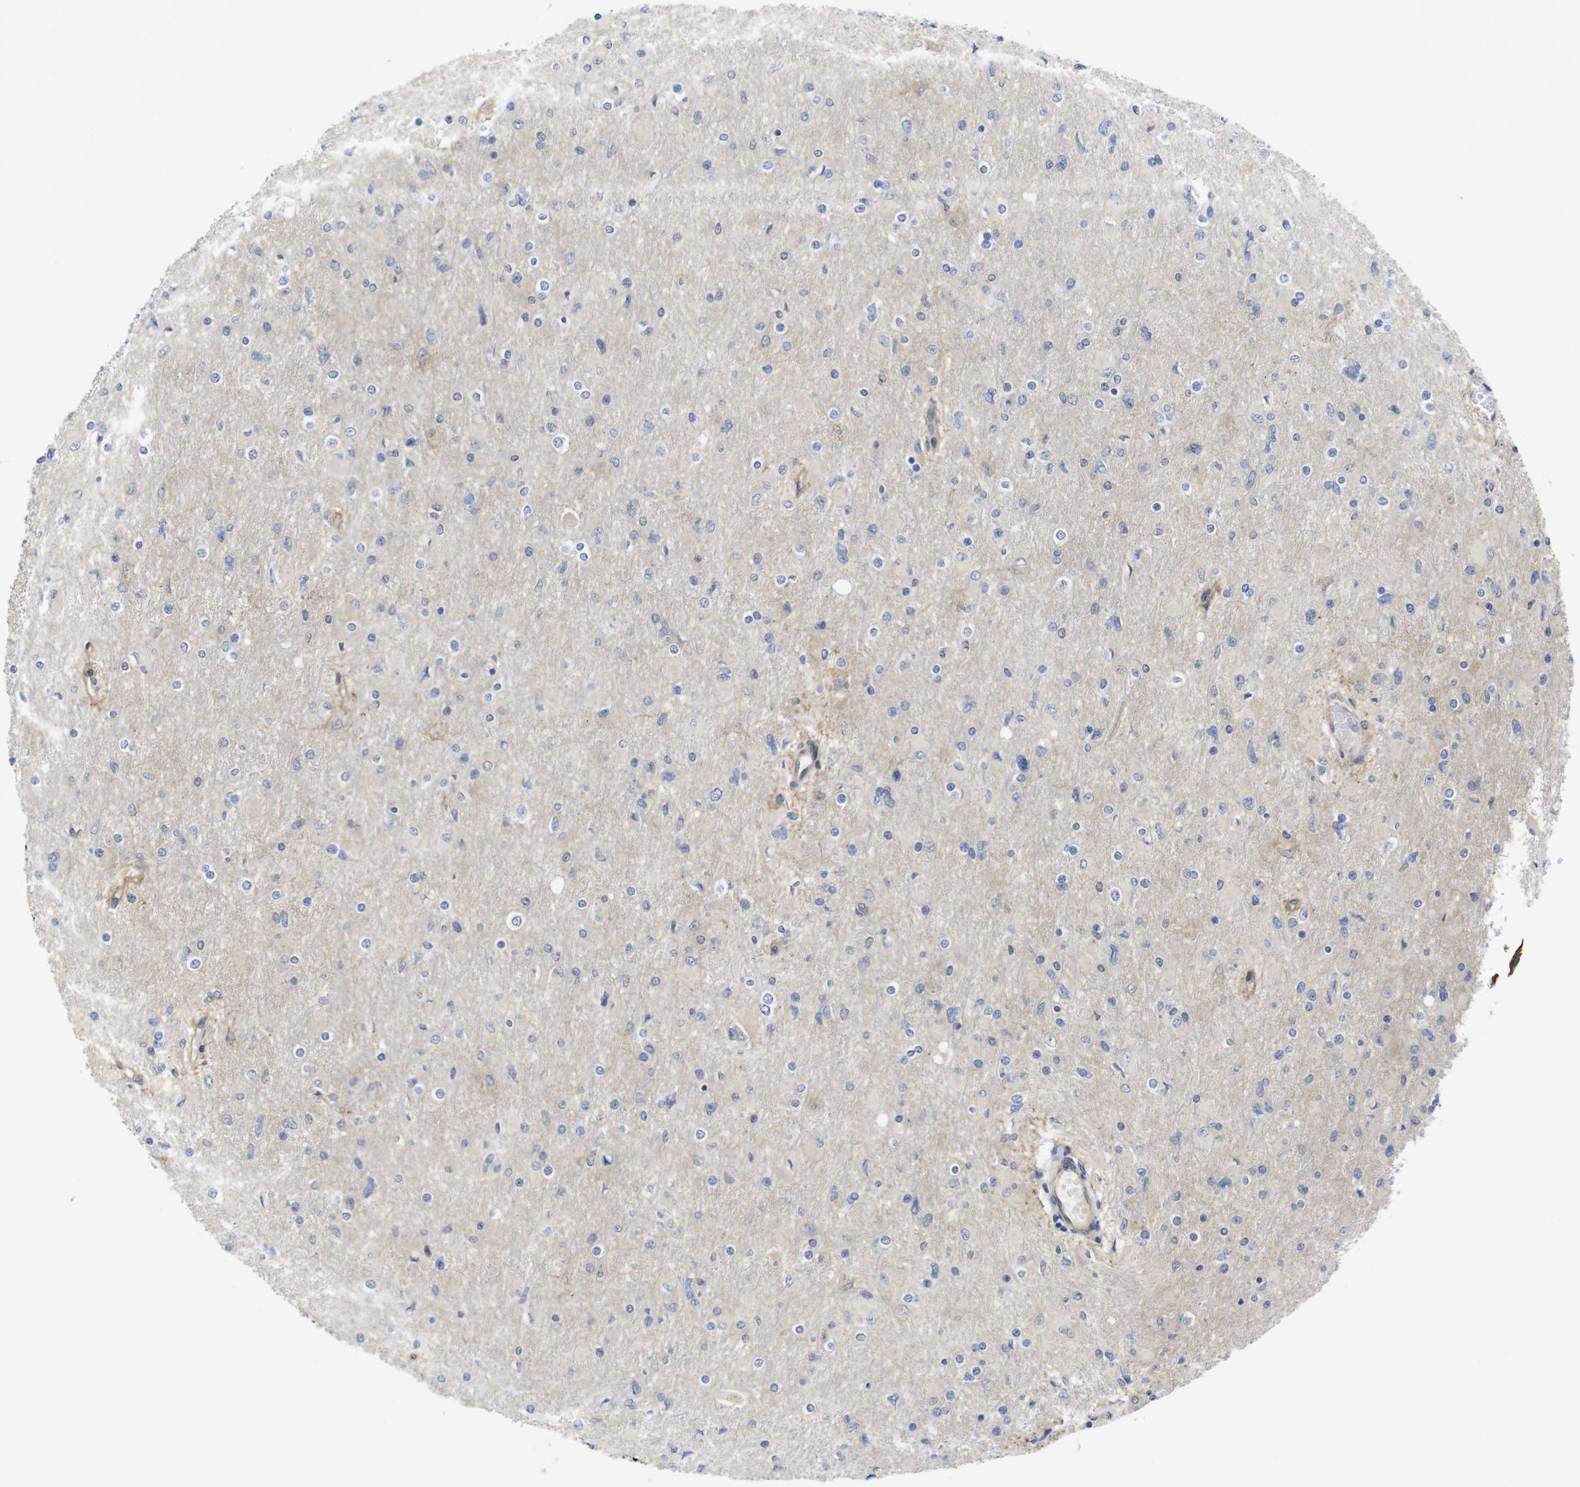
{"staining": {"intensity": "negative", "quantity": "none", "location": "none"}, "tissue": "glioma", "cell_type": "Tumor cells", "image_type": "cancer", "snomed": [{"axis": "morphology", "description": "Glioma, malignant, High grade"}, {"axis": "topography", "description": "Cerebral cortex"}], "caption": "An image of malignant high-grade glioma stained for a protein shows no brown staining in tumor cells. (Stains: DAB immunohistochemistry with hematoxylin counter stain, Microscopy: brightfield microscopy at high magnification).", "gene": "ZDHHC5", "patient": {"sex": "female", "age": 36}}